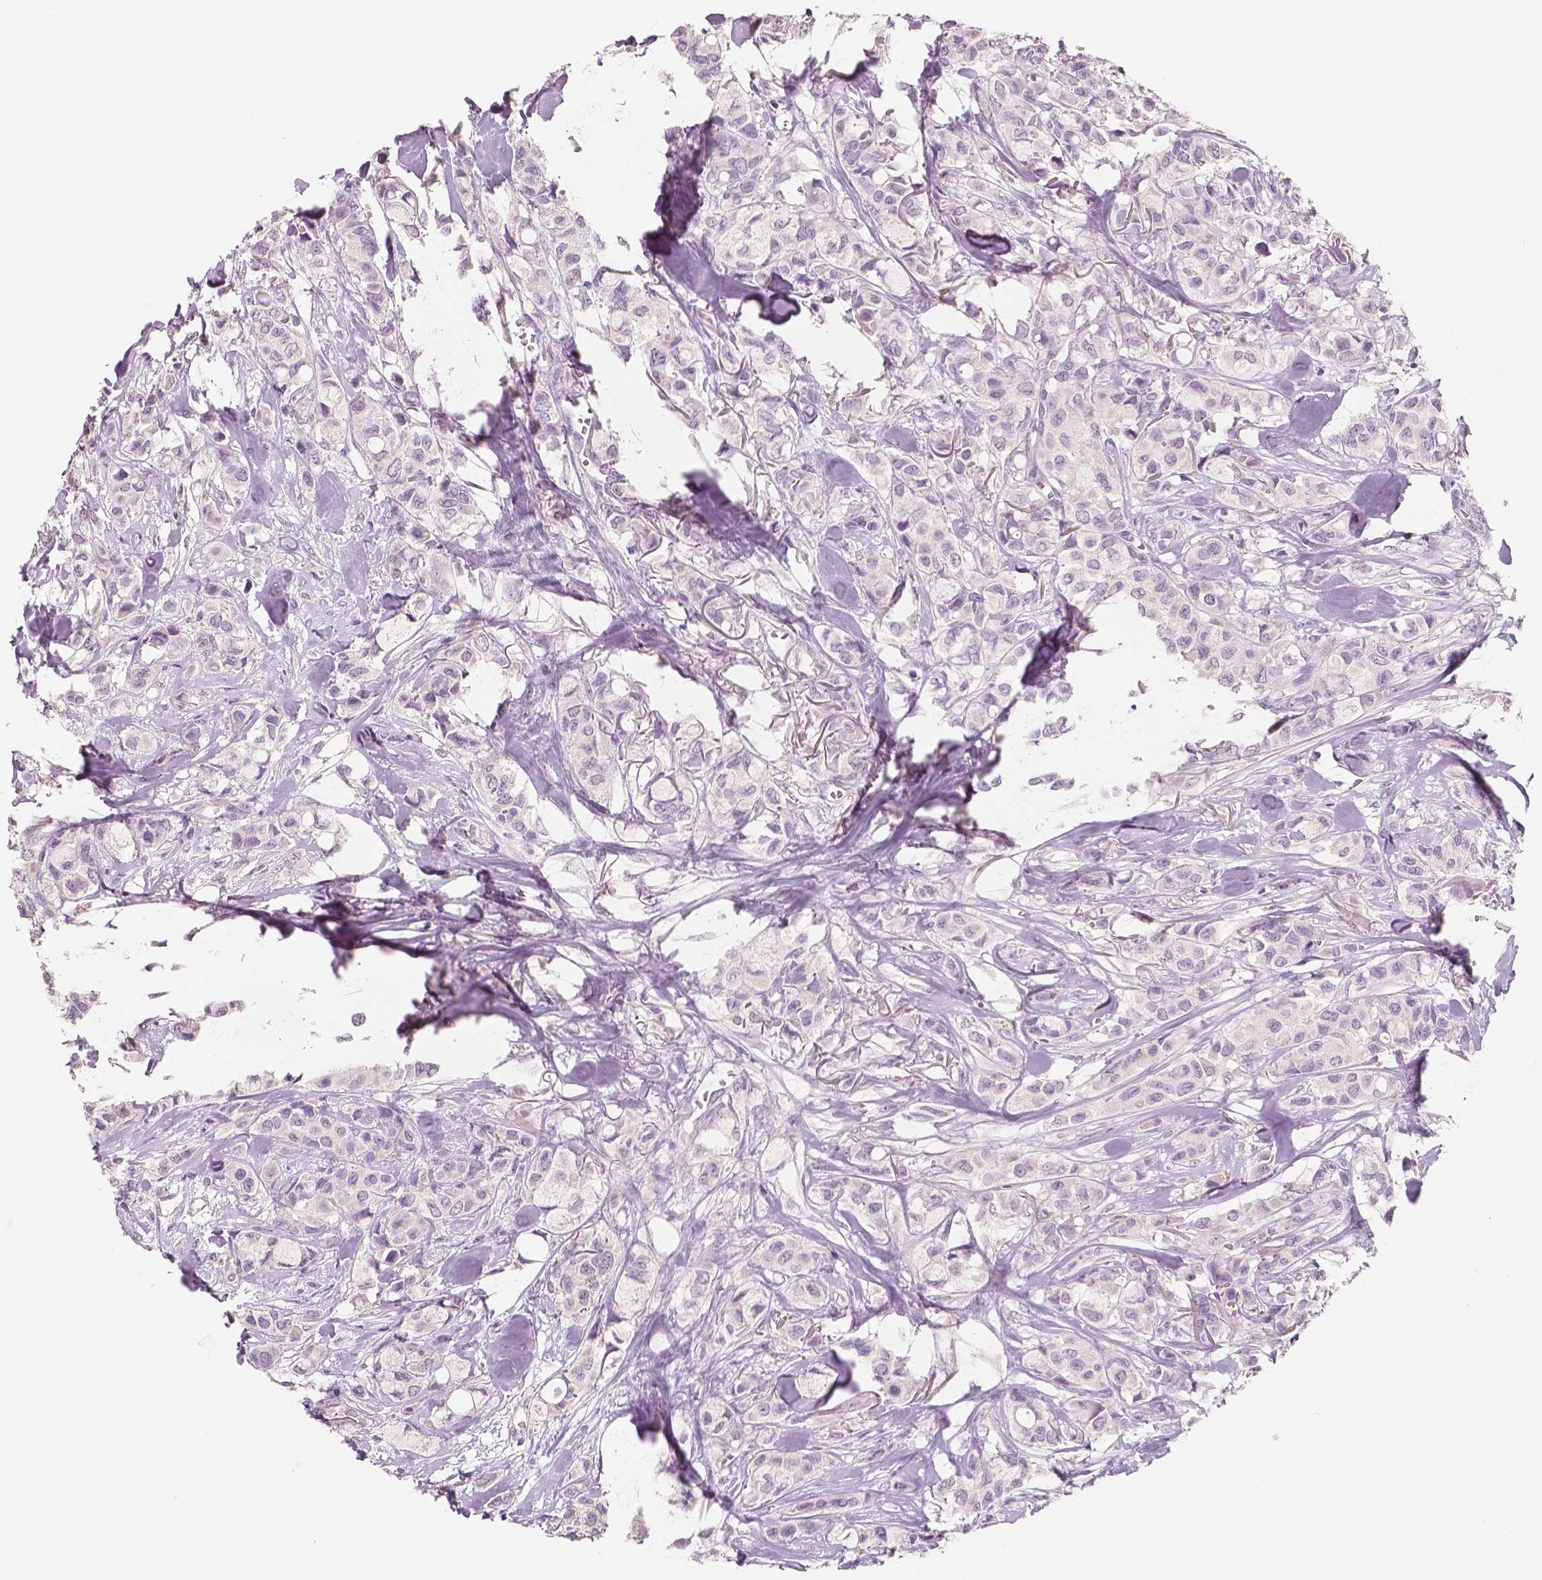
{"staining": {"intensity": "negative", "quantity": "none", "location": "none"}, "tissue": "breast cancer", "cell_type": "Tumor cells", "image_type": "cancer", "snomed": [{"axis": "morphology", "description": "Duct carcinoma"}, {"axis": "topography", "description": "Breast"}], "caption": "A histopathology image of breast invasive ductal carcinoma stained for a protein shows no brown staining in tumor cells.", "gene": "NECAB1", "patient": {"sex": "female", "age": 85}}